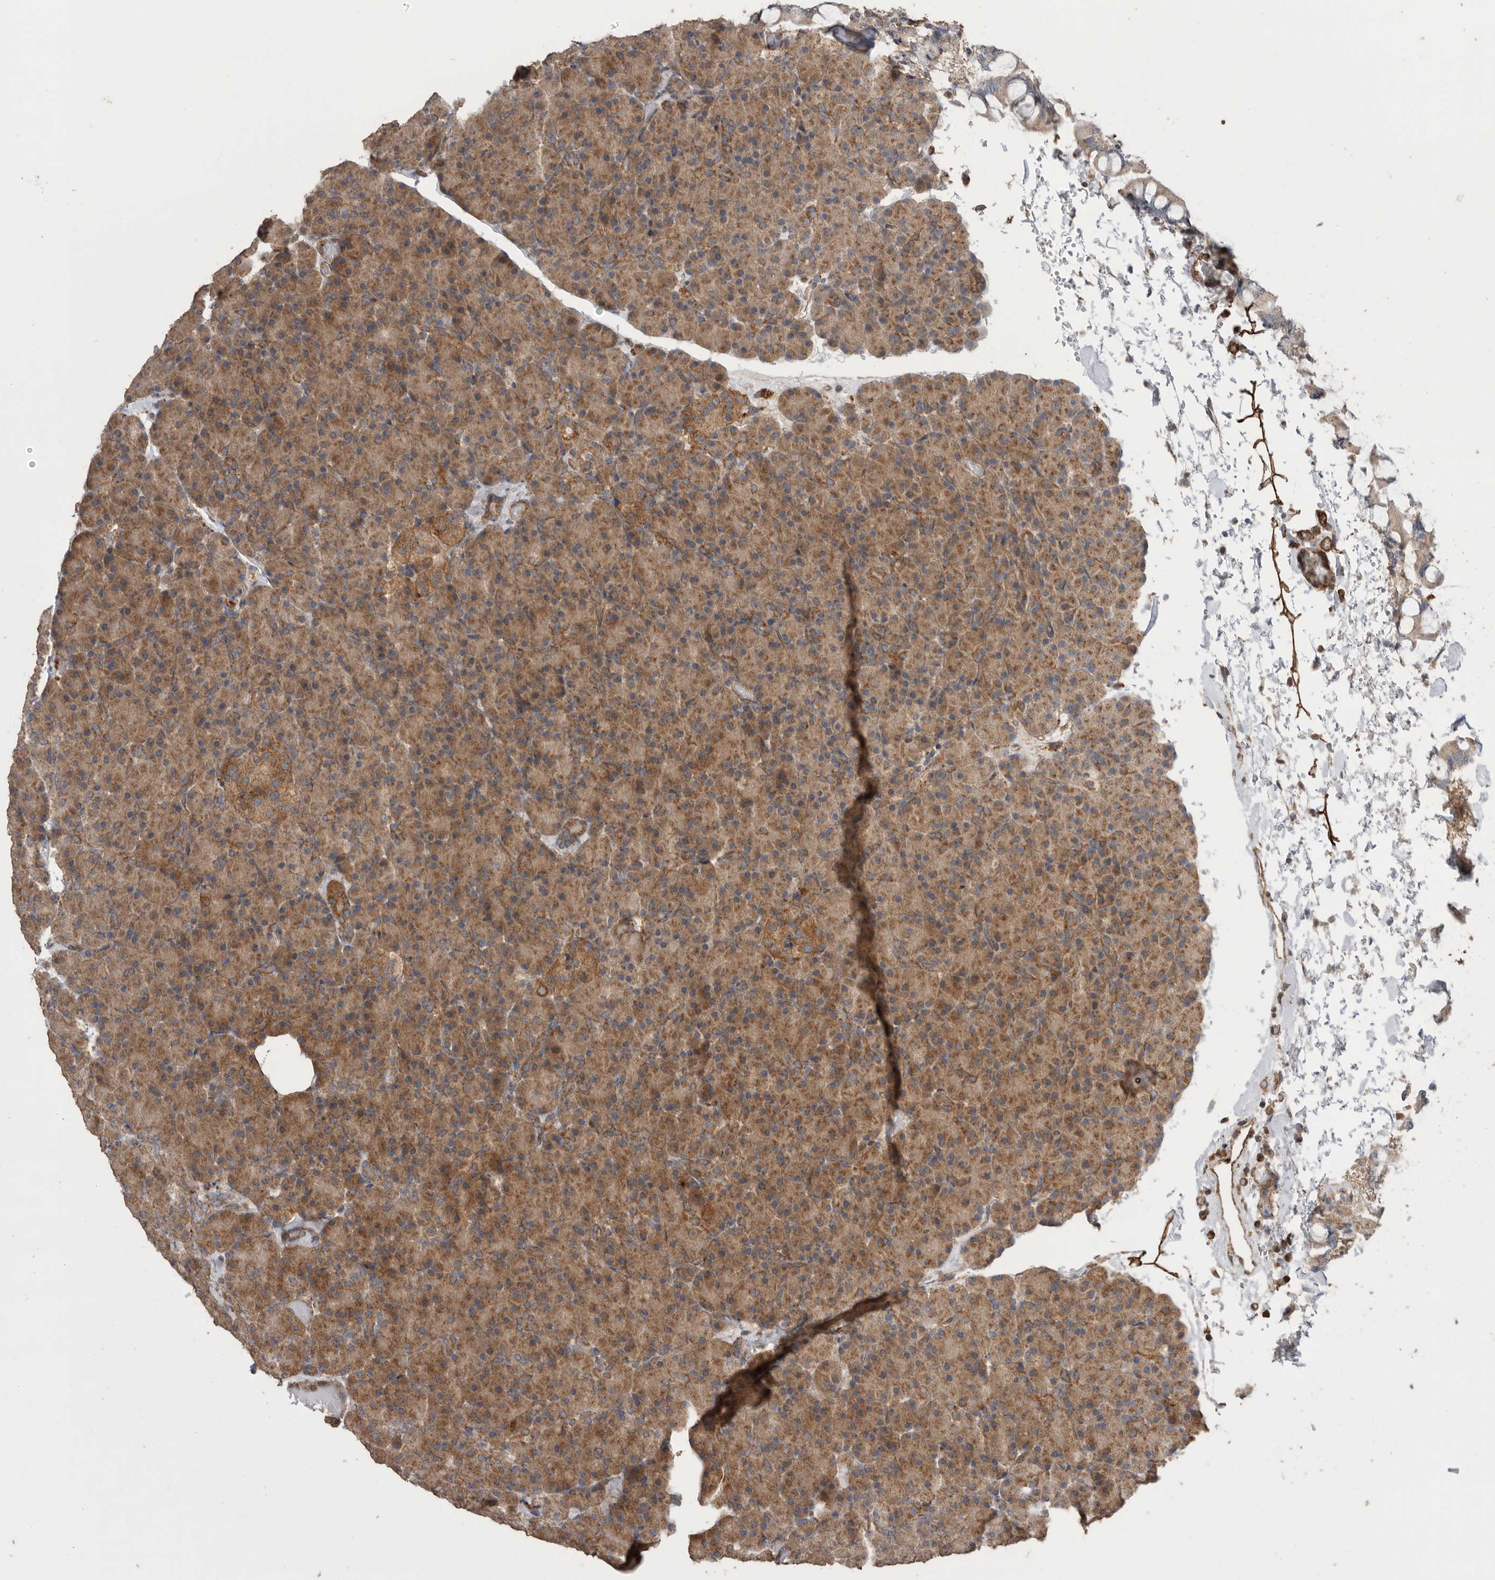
{"staining": {"intensity": "moderate", "quantity": ">75%", "location": "cytoplasmic/membranous"}, "tissue": "pancreas", "cell_type": "Exocrine glandular cells", "image_type": "normal", "snomed": [{"axis": "morphology", "description": "Normal tissue, NOS"}, {"axis": "topography", "description": "Pancreas"}], "caption": "Moderate cytoplasmic/membranous protein staining is identified in approximately >75% of exocrine glandular cells in pancreas. (DAB (3,3'-diaminobenzidine) = brown stain, brightfield microscopy at high magnification).", "gene": "PODXL2", "patient": {"sex": "female", "age": 43}}